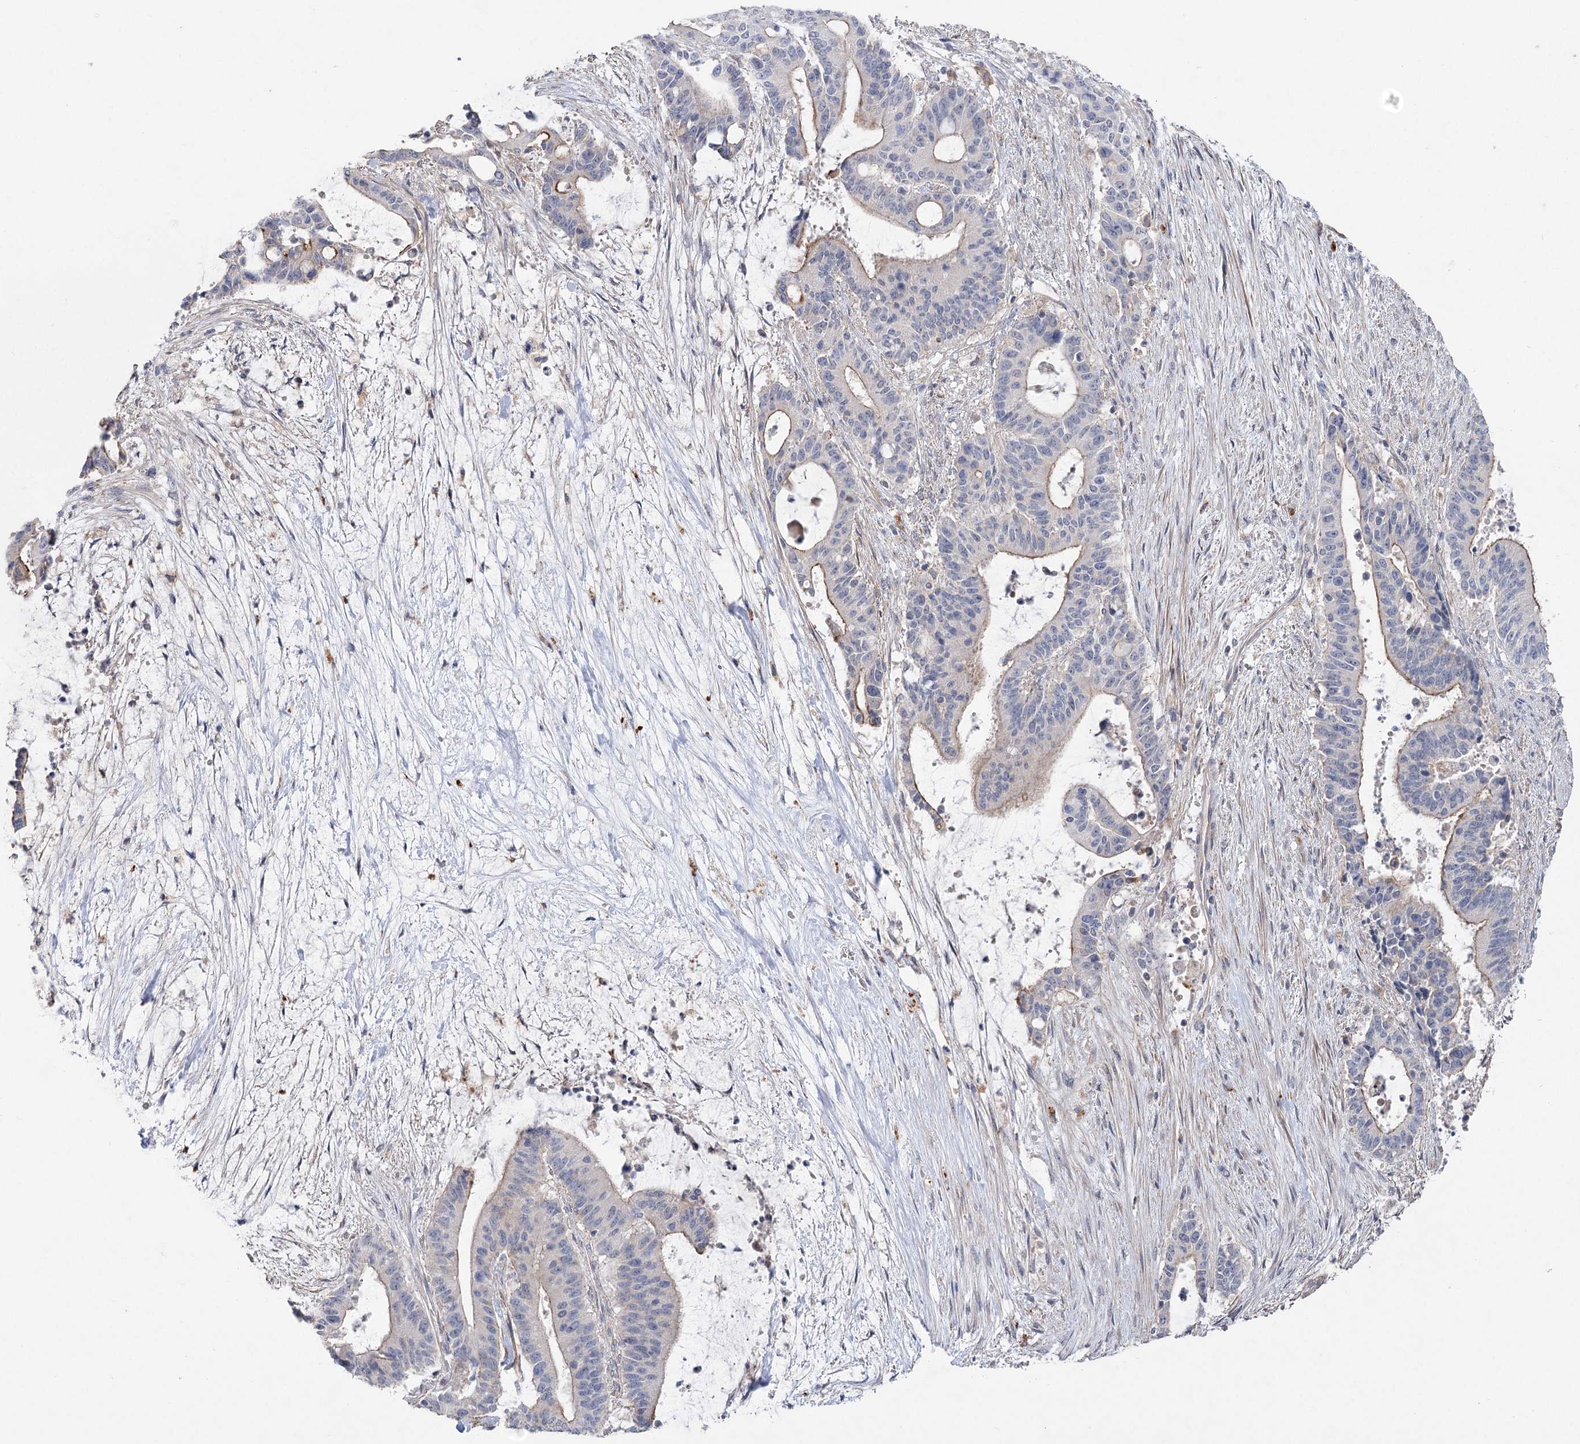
{"staining": {"intensity": "moderate", "quantity": "<25%", "location": "cytoplasmic/membranous"}, "tissue": "liver cancer", "cell_type": "Tumor cells", "image_type": "cancer", "snomed": [{"axis": "morphology", "description": "Normal tissue, NOS"}, {"axis": "morphology", "description": "Cholangiocarcinoma"}, {"axis": "topography", "description": "Liver"}, {"axis": "topography", "description": "Peripheral nerve tissue"}], "caption": "A photomicrograph of liver cholangiocarcinoma stained for a protein displays moderate cytoplasmic/membranous brown staining in tumor cells.", "gene": "SCN11A", "patient": {"sex": "female", "age": 73}}